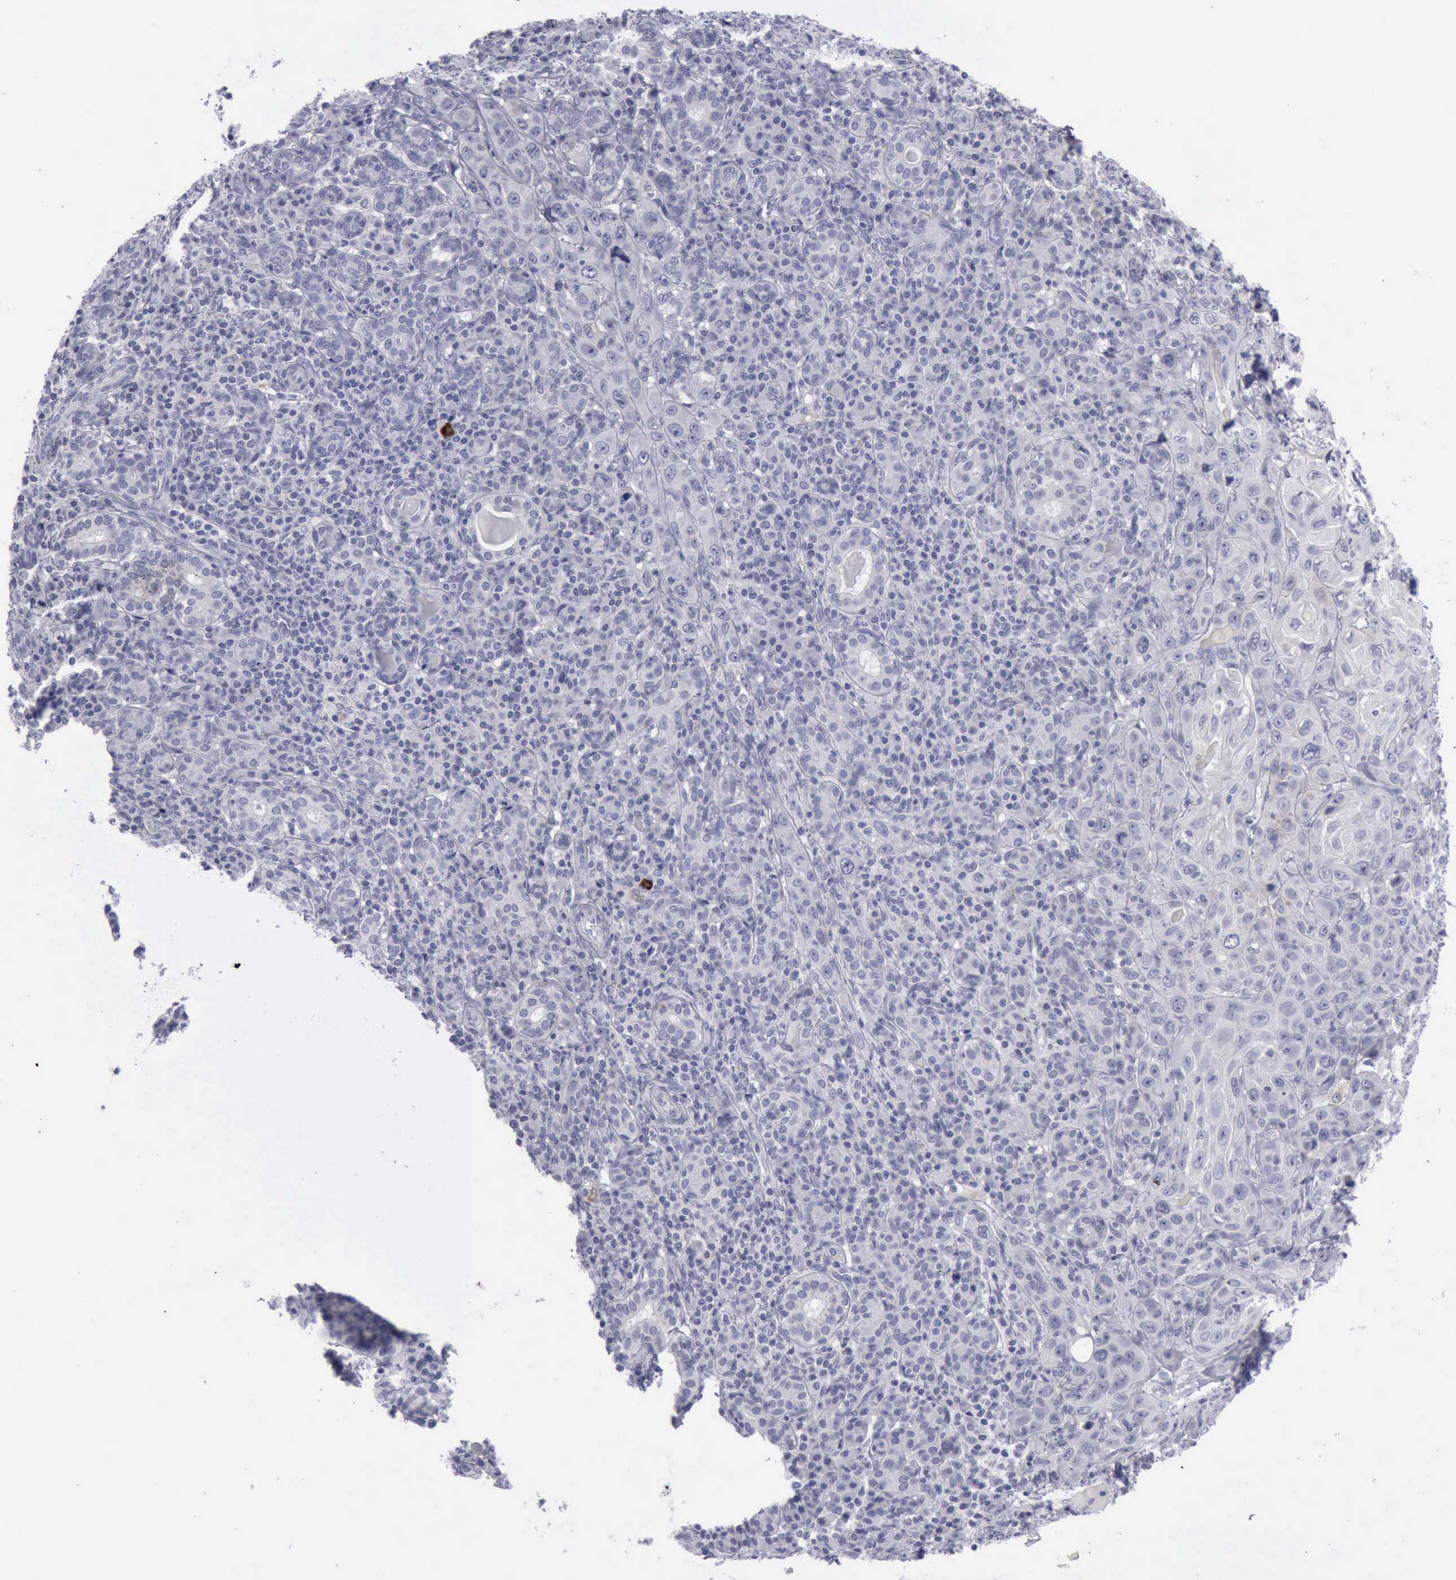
{"staining": {"intensity": "negative", "quantity": "none", "location": "none"}, "tissue": "skin cancer", "cell_type": "Tumor cells", "image_type": "cancer", "snomed": [{"axis": "morphology", "description": "Squamous cell carcinoma, NOS"}, {"axis": "topography", "description": "Skin"}], "caption": "Protein analysis of skin squamous cell carcinoma displays no significant expression in tumor cells. (Brightfield microscopy of DAB (3,3'-diaminobenzidine) immunohistochemistry (IHC) at high magnification).", "gene": "CDH2", "patient": {"sex": "male", "age": 84}}